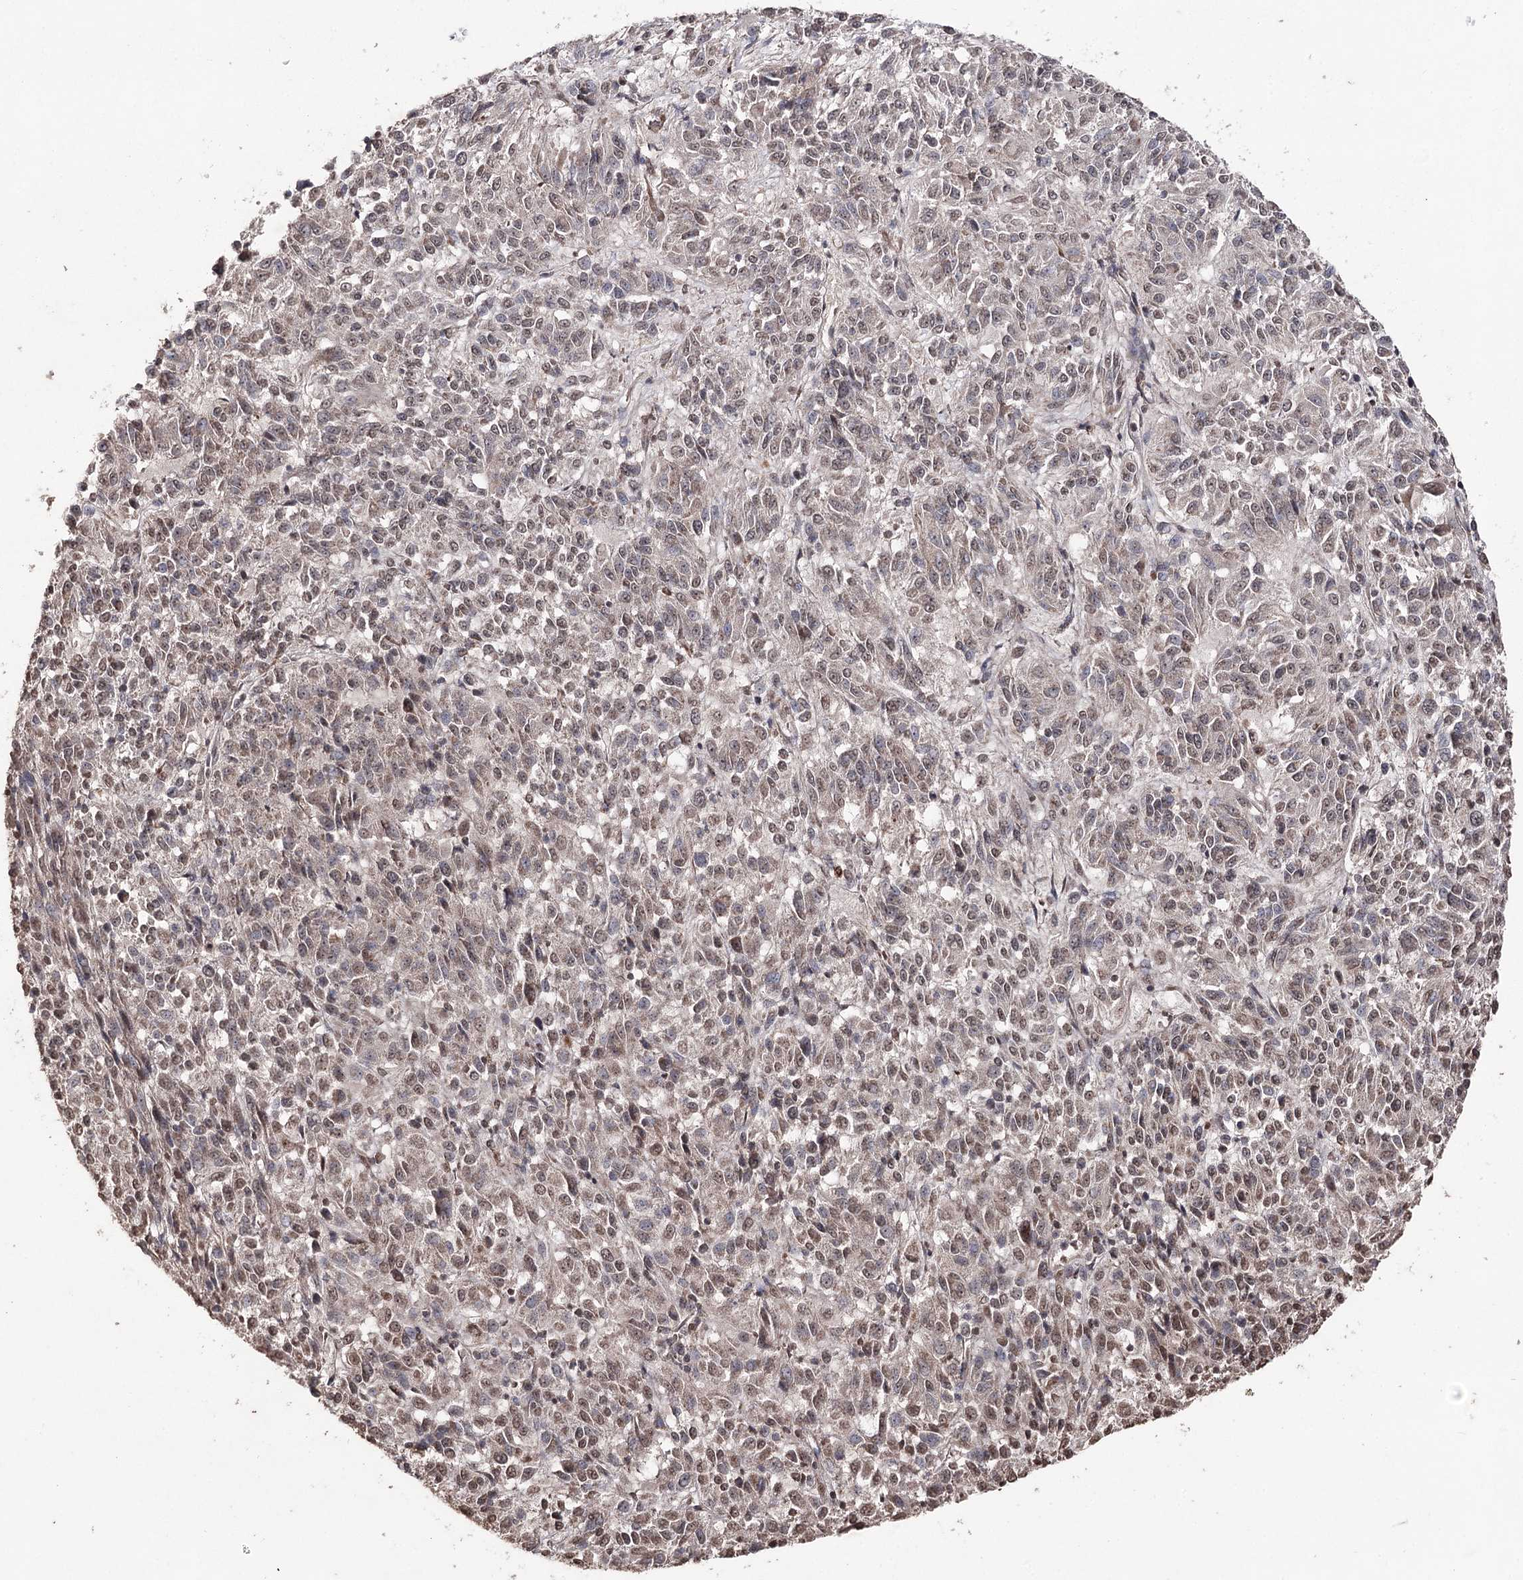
{"staining": {"intensity": "weak", "quantity": "25%-75%", "location": "cytoplasmic/membranous,nuclear"}, "tissue": "melanoma", "cell_type": "Tumor cells", "image_type": "cancer", "snomed": [{"axis": "morphology", "description": "Malignant melanoma, Metastatic site"}, {"axis": "topography", "description": "Lung"}], "caption": "Protein staining by immunohistochemistry displays weak cytoplasmic/membranous and nuclear positivity in approximately 25%-75% of tumor cells in melanoma. (brown staining indicates protein expression, while blue staining denotes nuclei).", "gene": "ATG14", "patient": {"sex": "male", "age": 64}}